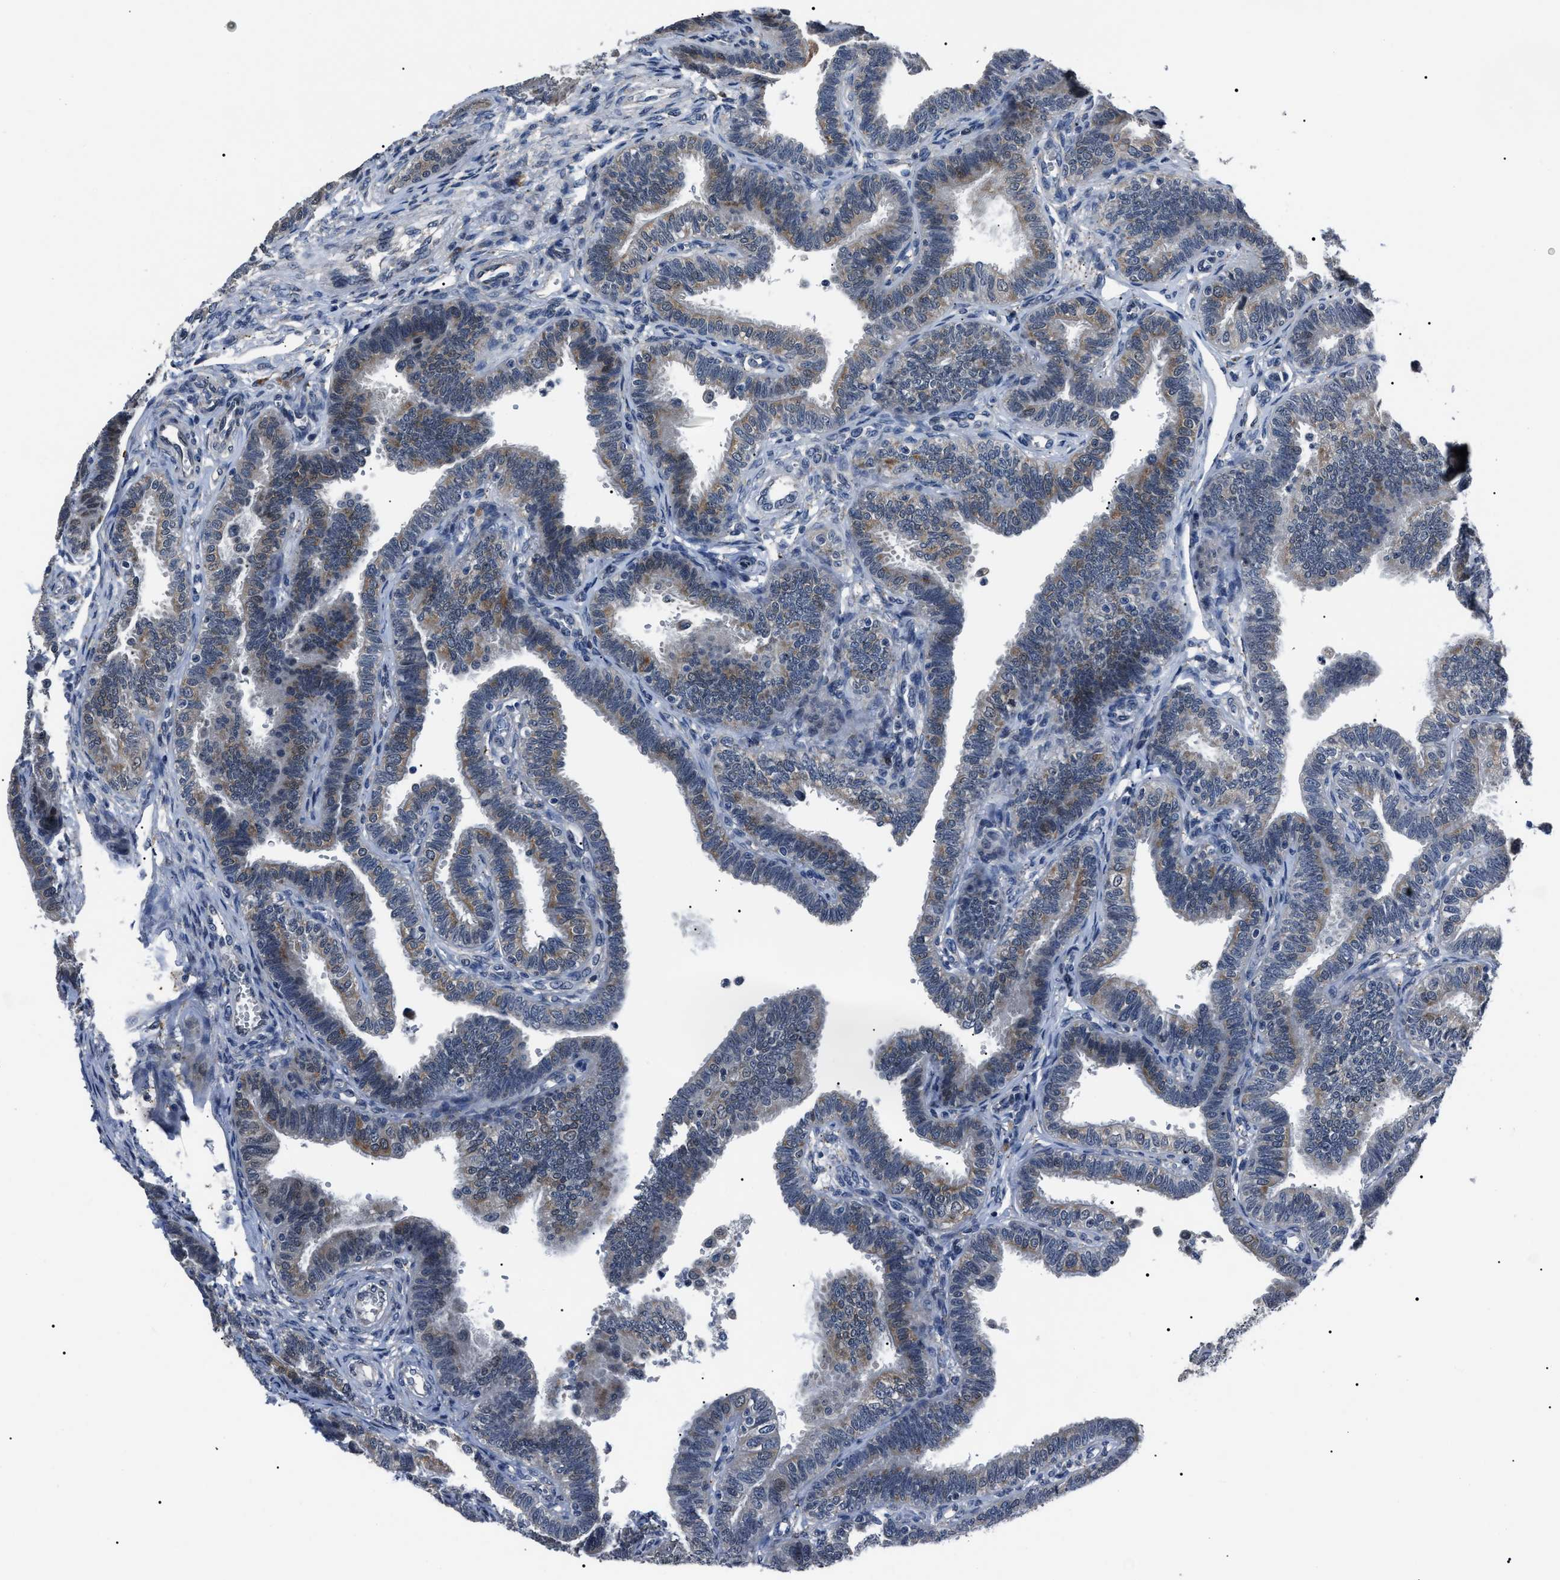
{"staining": {"intensity": "weak", "quantity": ">75%", "location": "cytoplasmic/membranous"}, "tissue": "fallopian tube", "cell_type": "Glandular cells", "image_type": "normal", "snomed": [{"axis": "morphology", "description": "Normal tissue, NOS"}, {"axis": "topography", "description": "Fallopian tube"}, {"axis": "topography", "description": "Placenta"}], "caption": "Immunohistochemistry histopathology image of benign fallopian tube stained for a protein (brown), which exhibits low levels of weak cytoplasmic/membranous positivity in approximately >75% of glandular cells.", "gene": "LRRC14", "patient": {"sex": "female", "age": 34}}